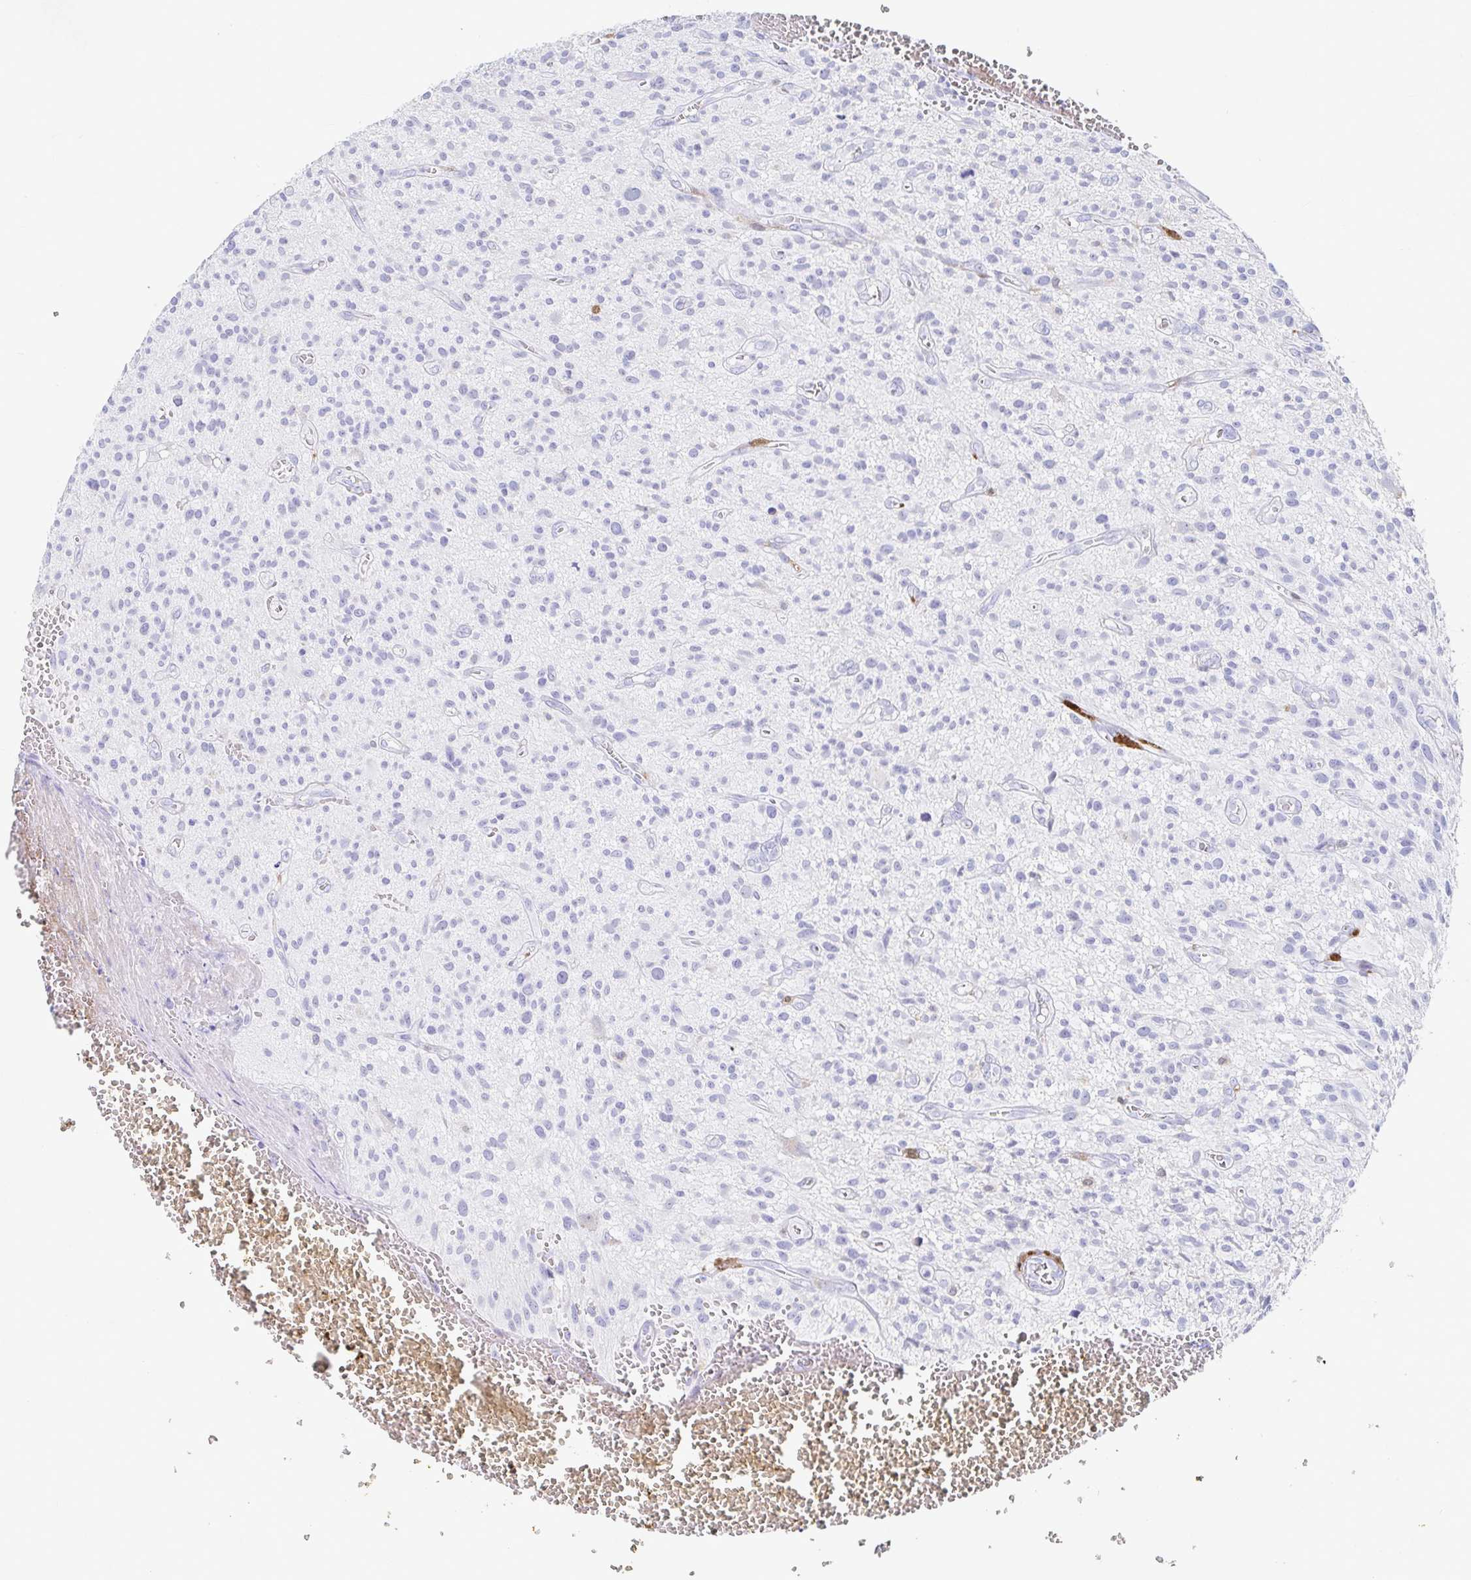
{"staining": {"intensity": "negative", "quantity": "none", "location": "none"}, "tissue": "glioma", "cell_type": "Tumor cells", "image_type": "cancer", "snomed": [{"axis": "morphology", "description": "Glioma, malignant, High grade"}, {"axis": "topography", "description": "Brain"}], "caption": "Tumor cells show no significant staining in malignant glioma (high-grade).", "gene": "OR2A4", "patient": {"sex": "male", "age": 75}}